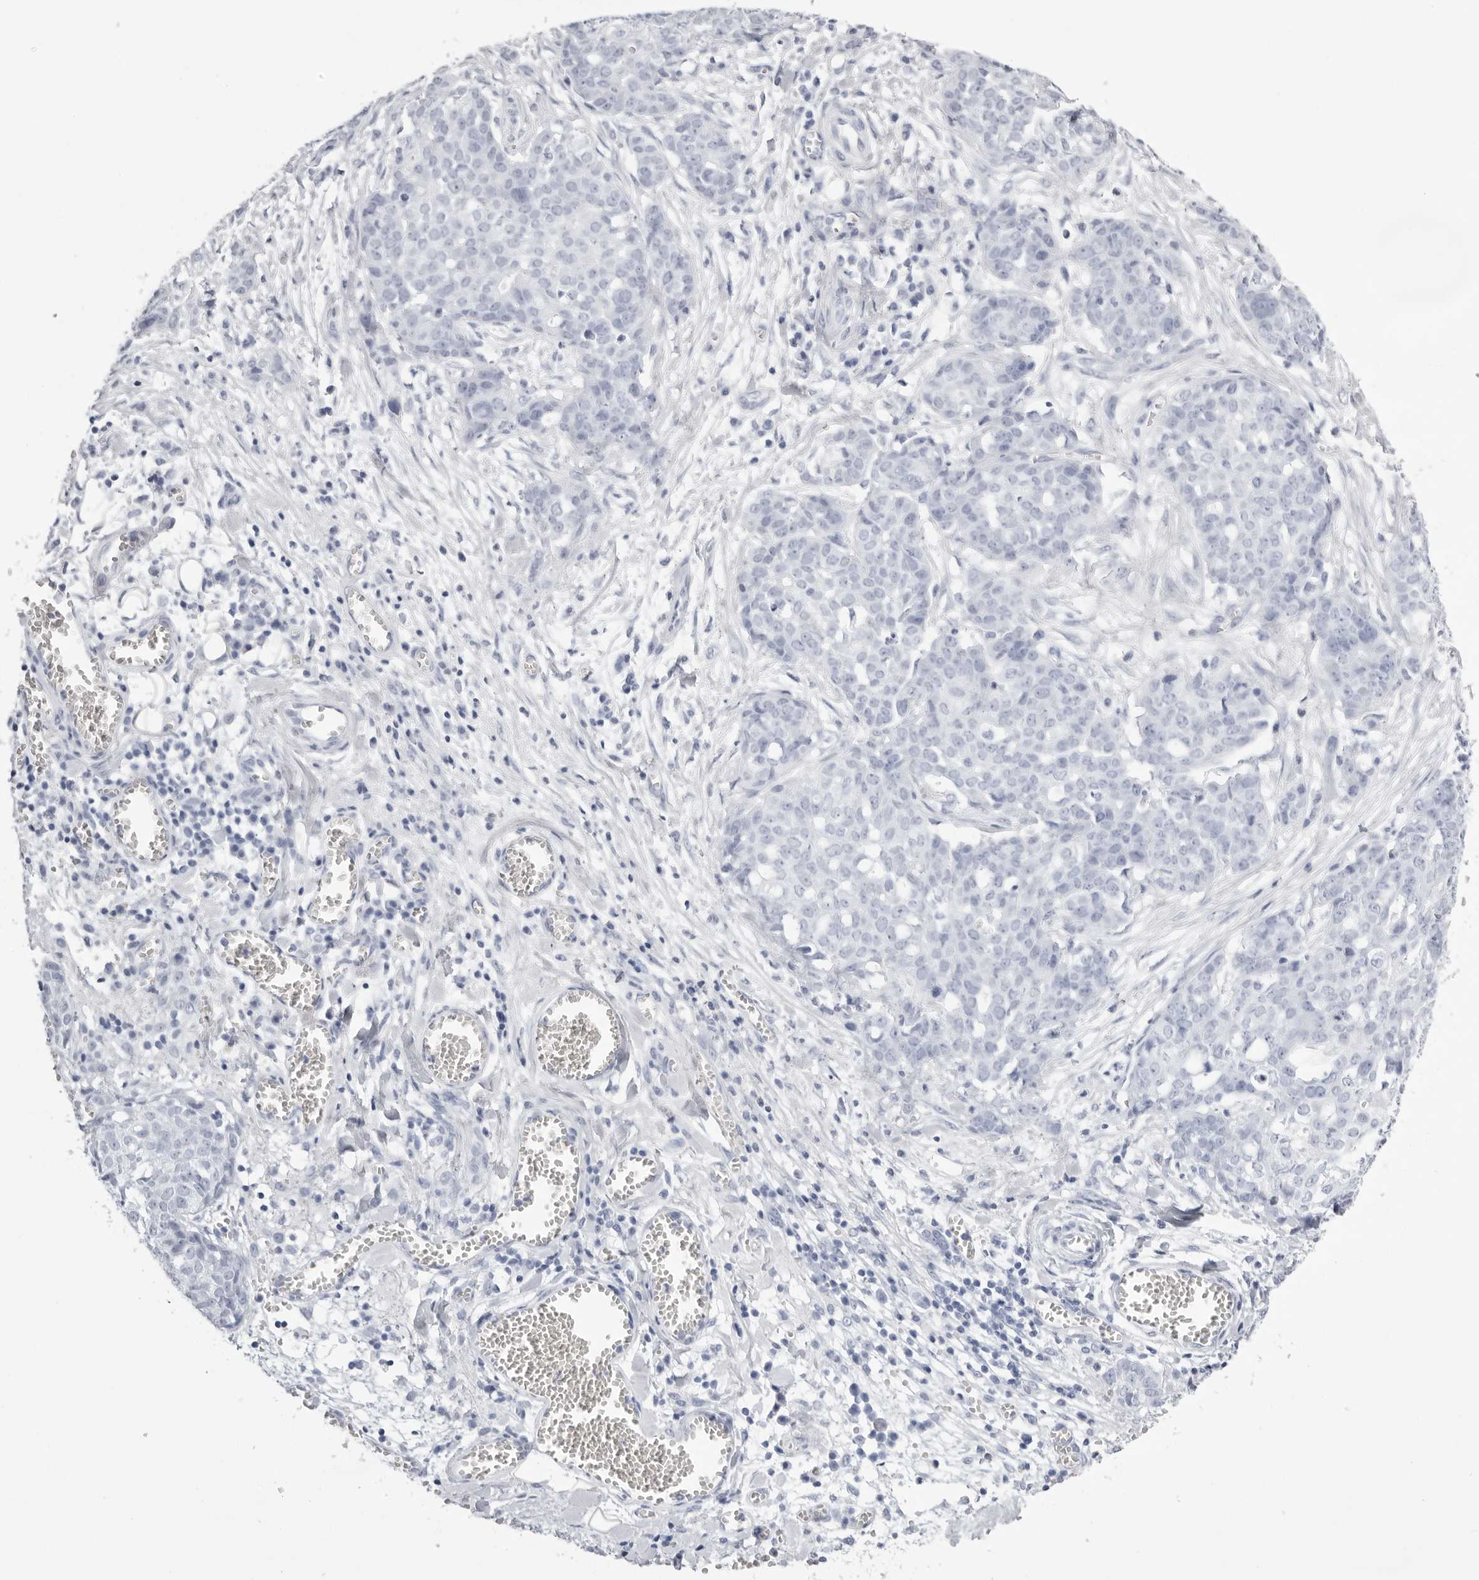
{"staining": {"intensity": "negative", "quantity": "none", "location": "none"}, "tissue": "ovarian cancer", "cell_type": "Tumor cells", "image_type": "cancer", "snomed": [{"axis": "morphology", "description": "Cystadenocarcinoma, serous, NOS"}, {"axis": "topography", "description": "Soft tissue"}, {"axis": "topography", "description": "Ovary"}], "caption": "Tumor cells are negative for protein expression in human ovarian cancer. The staining is performed using DAB (3,3'-diaminobenzidine) brown chromogen with nuclei counter-stained in using hematoxylin.", "gene": "TMOD4", "patient": {"sex": "female", "age": 57}}